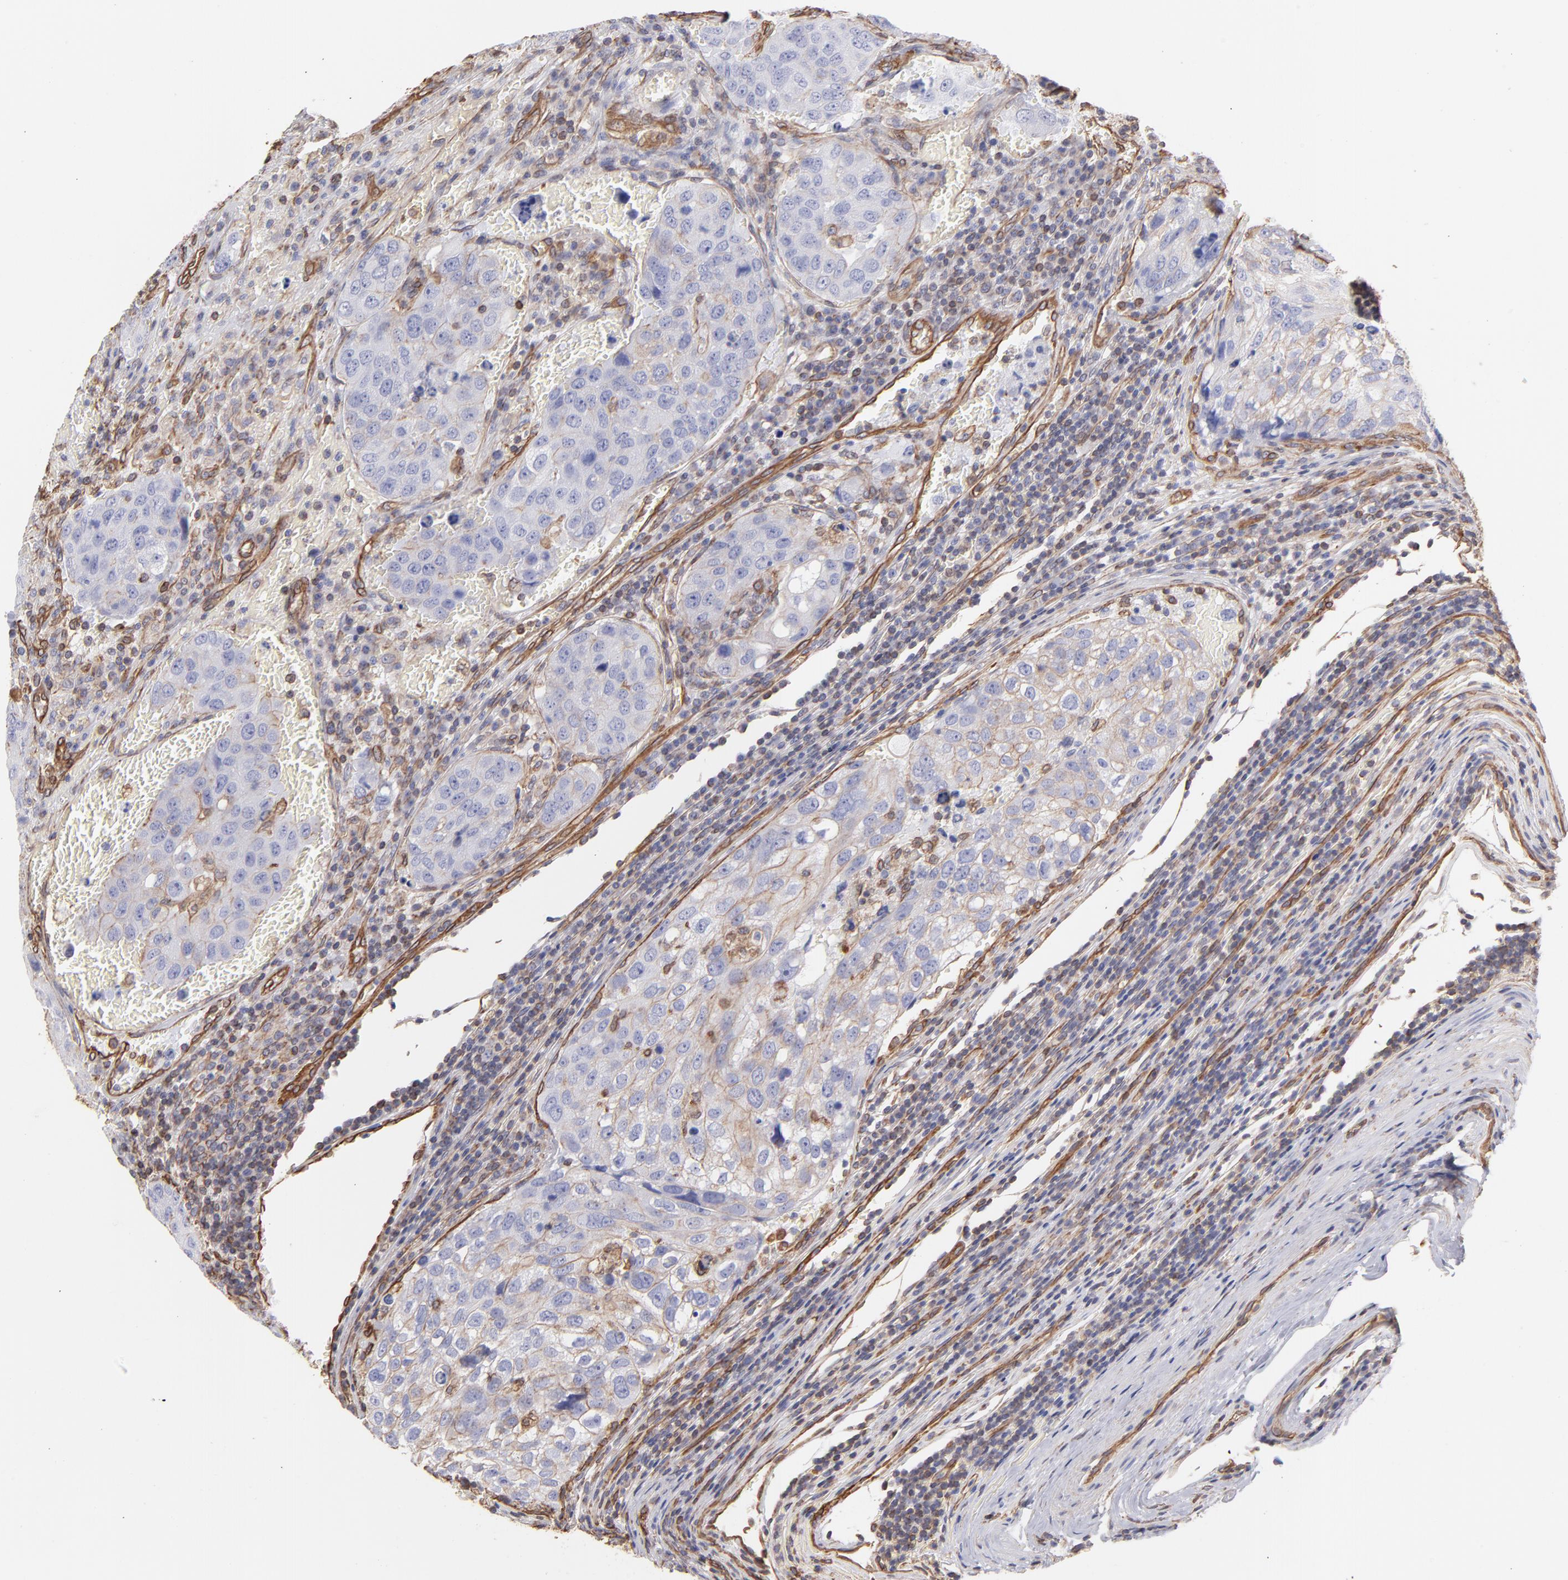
{"staining": {"intensity": "weak", "quantity": "<25%", "location": "cytoplasmic/membranous,nuclear"}, "tissue": "urothelial cancer", "cell_type": "Tumor cells", "image_type": "cancer", "snomed": [{"axis": "morphology", "description": "Urothelial carcinoma, High grade"}, {"axis": "topography", "description": "Lymph node"}, {"axis": "topography", "description": "Urinary bladder"}], "caption": "DAB immunohistochemical staining of urothelial cancer reveals no significant staining in tumor cells. (DAB (3,3'-diaminobenzidine) immunohistochemistry visualized using brightfield microscopy, high magnification).", "gene": "PLEC", "patient": {"sex": "male", "age": 51}}